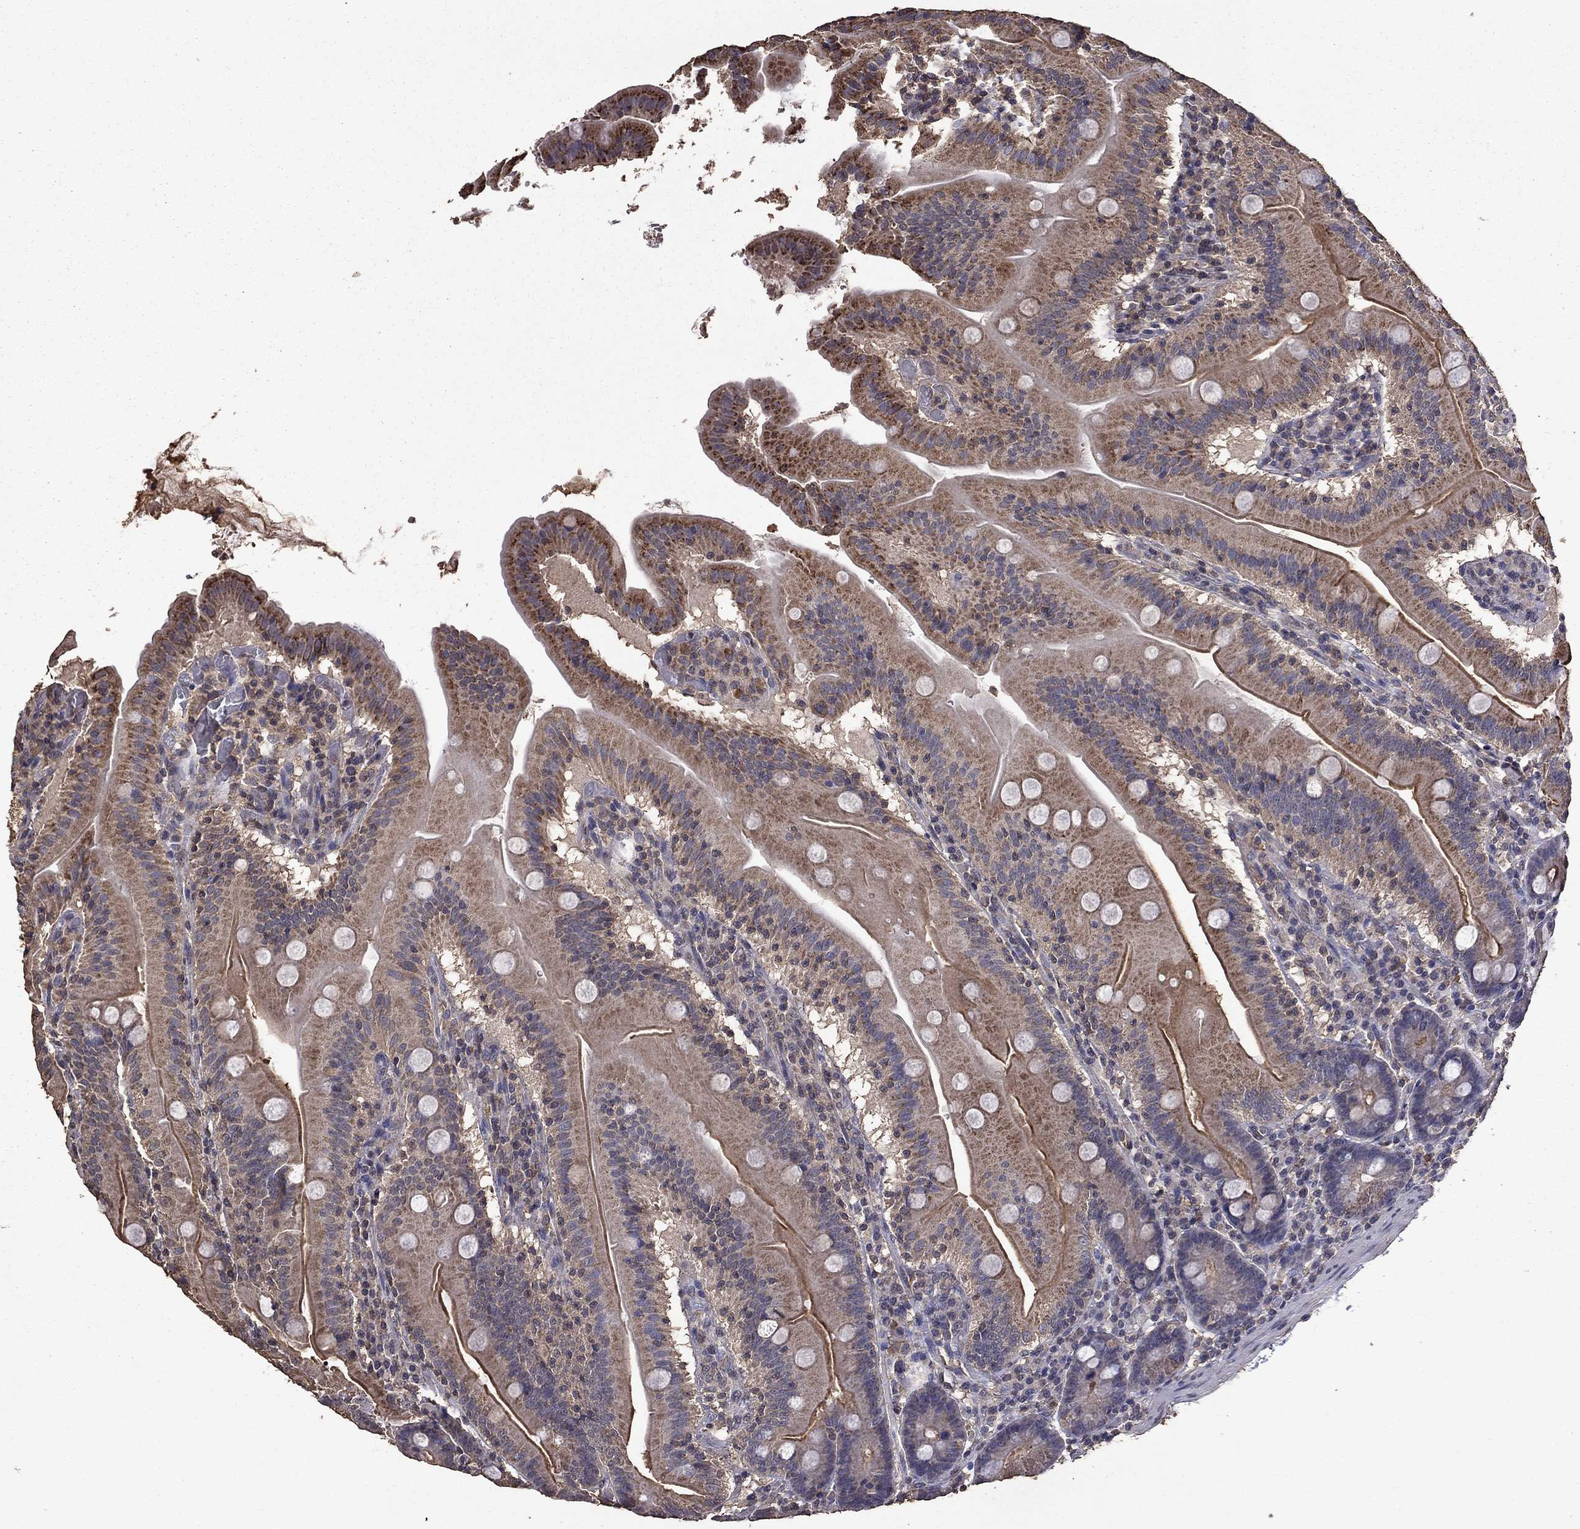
{"staining": {"intensity": "strong", "quantity": "25%-75%", "location": "cytoplasmic/membranous"}, "tissue": "small intestine", "cell_type": "Glandular cells", "image_type": "normal", "snomed": [{"axis": "morphology", "description": "Normal tissue, NOS"}, {"axis": "topography", "description": "Small intestine"}], "caption": "IHC staining of unremarkable small intestine, which displays high levels of strong cytoplasmic/membranous staining in about 25%-75% of glandular cells indicating strong cytoplasmic/membranous protein staining. The staining was performed using DAB (brown) for protein detection and nuclei were counterstained in hematoxylin (blue).", "gene": "SERPINA5", "patient": {"sex": "male", "age": 37}}